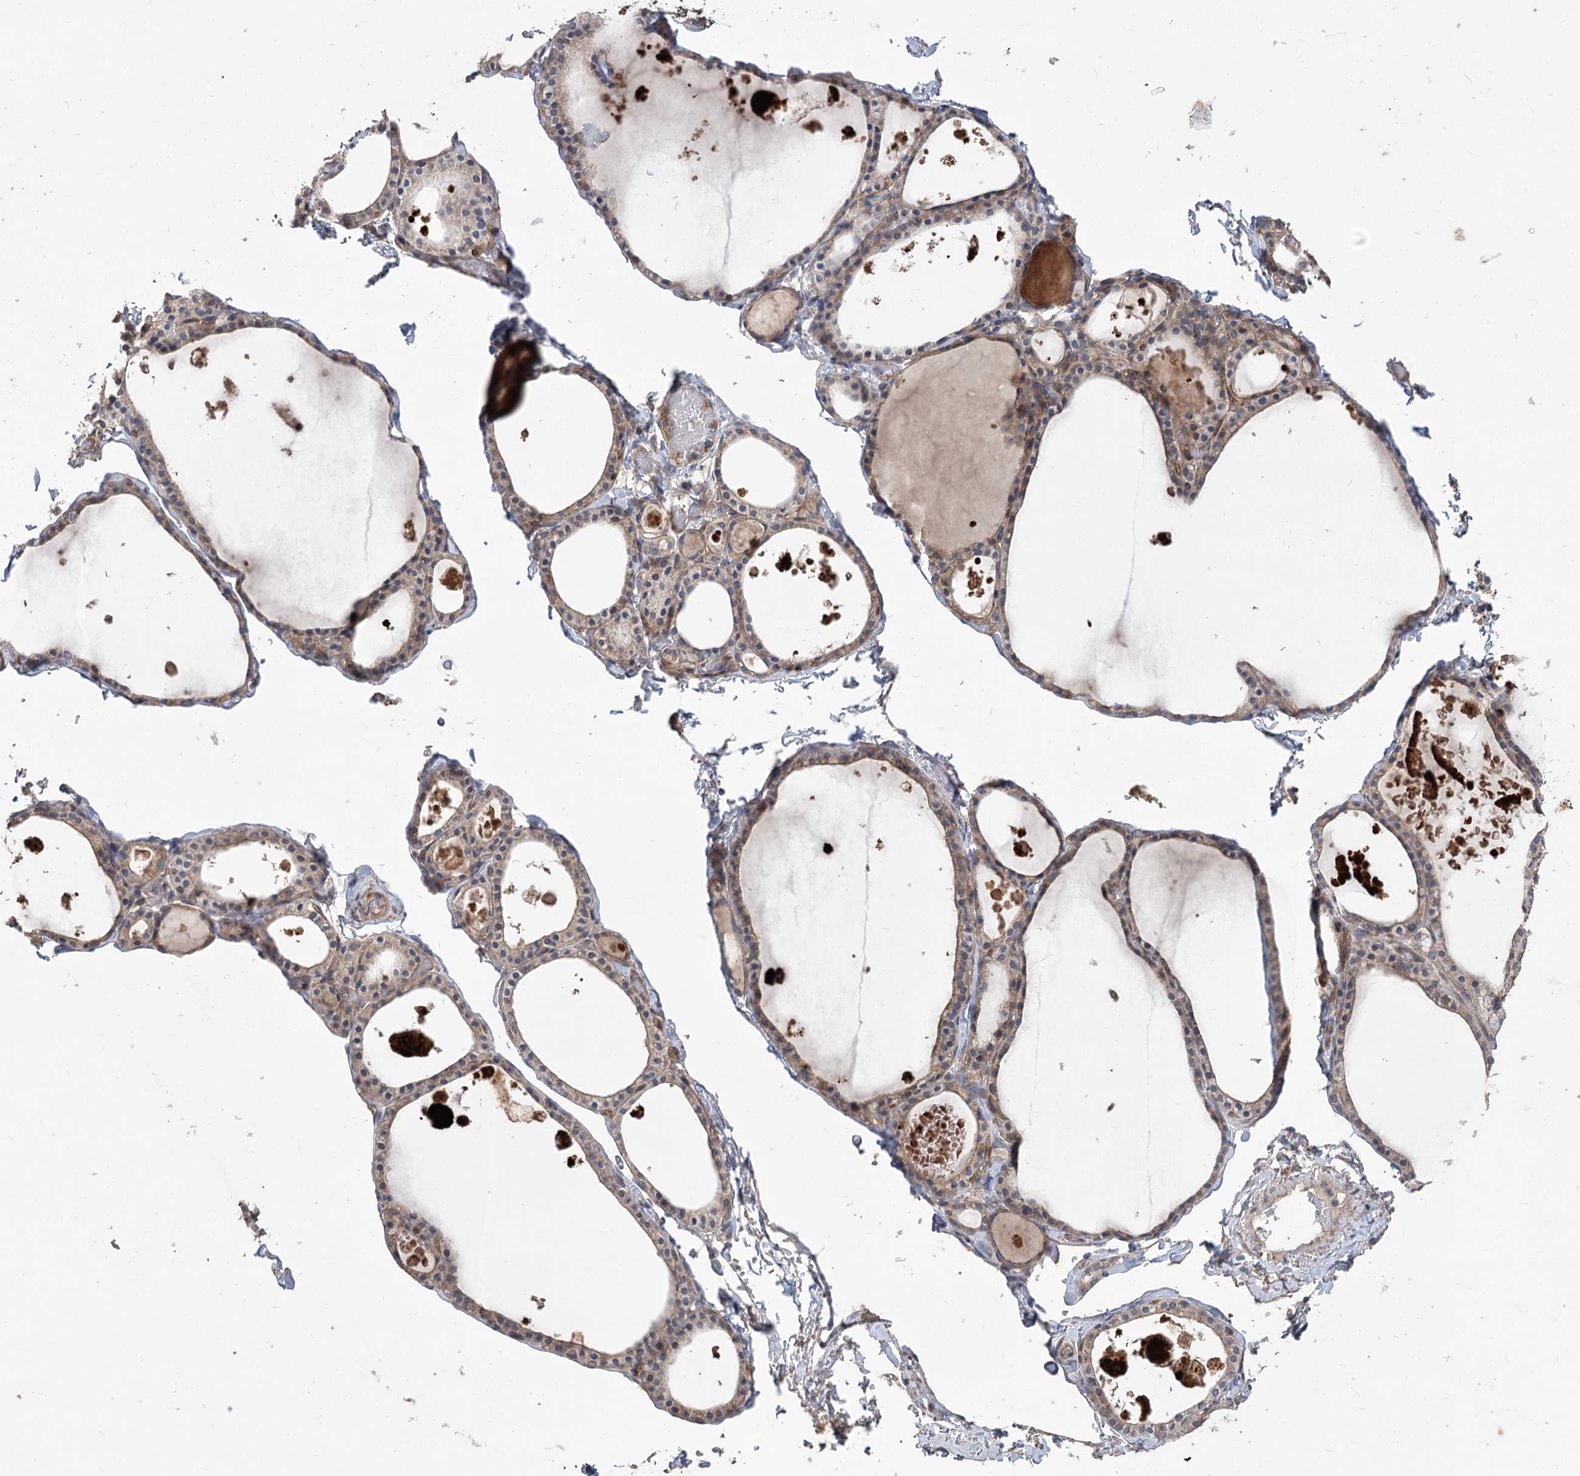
{"staining": {"intensity": "weak", "quantity": ">75%", "location": "cytoplasmic/membranous"}, "tissue": "thyroid gland", "cell_type": "Glandular cells", "image_type": "normal", "snomed": [{"axis": "morphology", "description": "Normal tissue, NOS"}, {"axis": "topography", "description": "Thyroid gland"}], "caption": "The immunohistochemical stain shows weak cytoplasmic/membranous staining in glandular cells of normal thyroid gland.", "gene": "RIN2", "patient": {"sex": "male", "age": 56}}